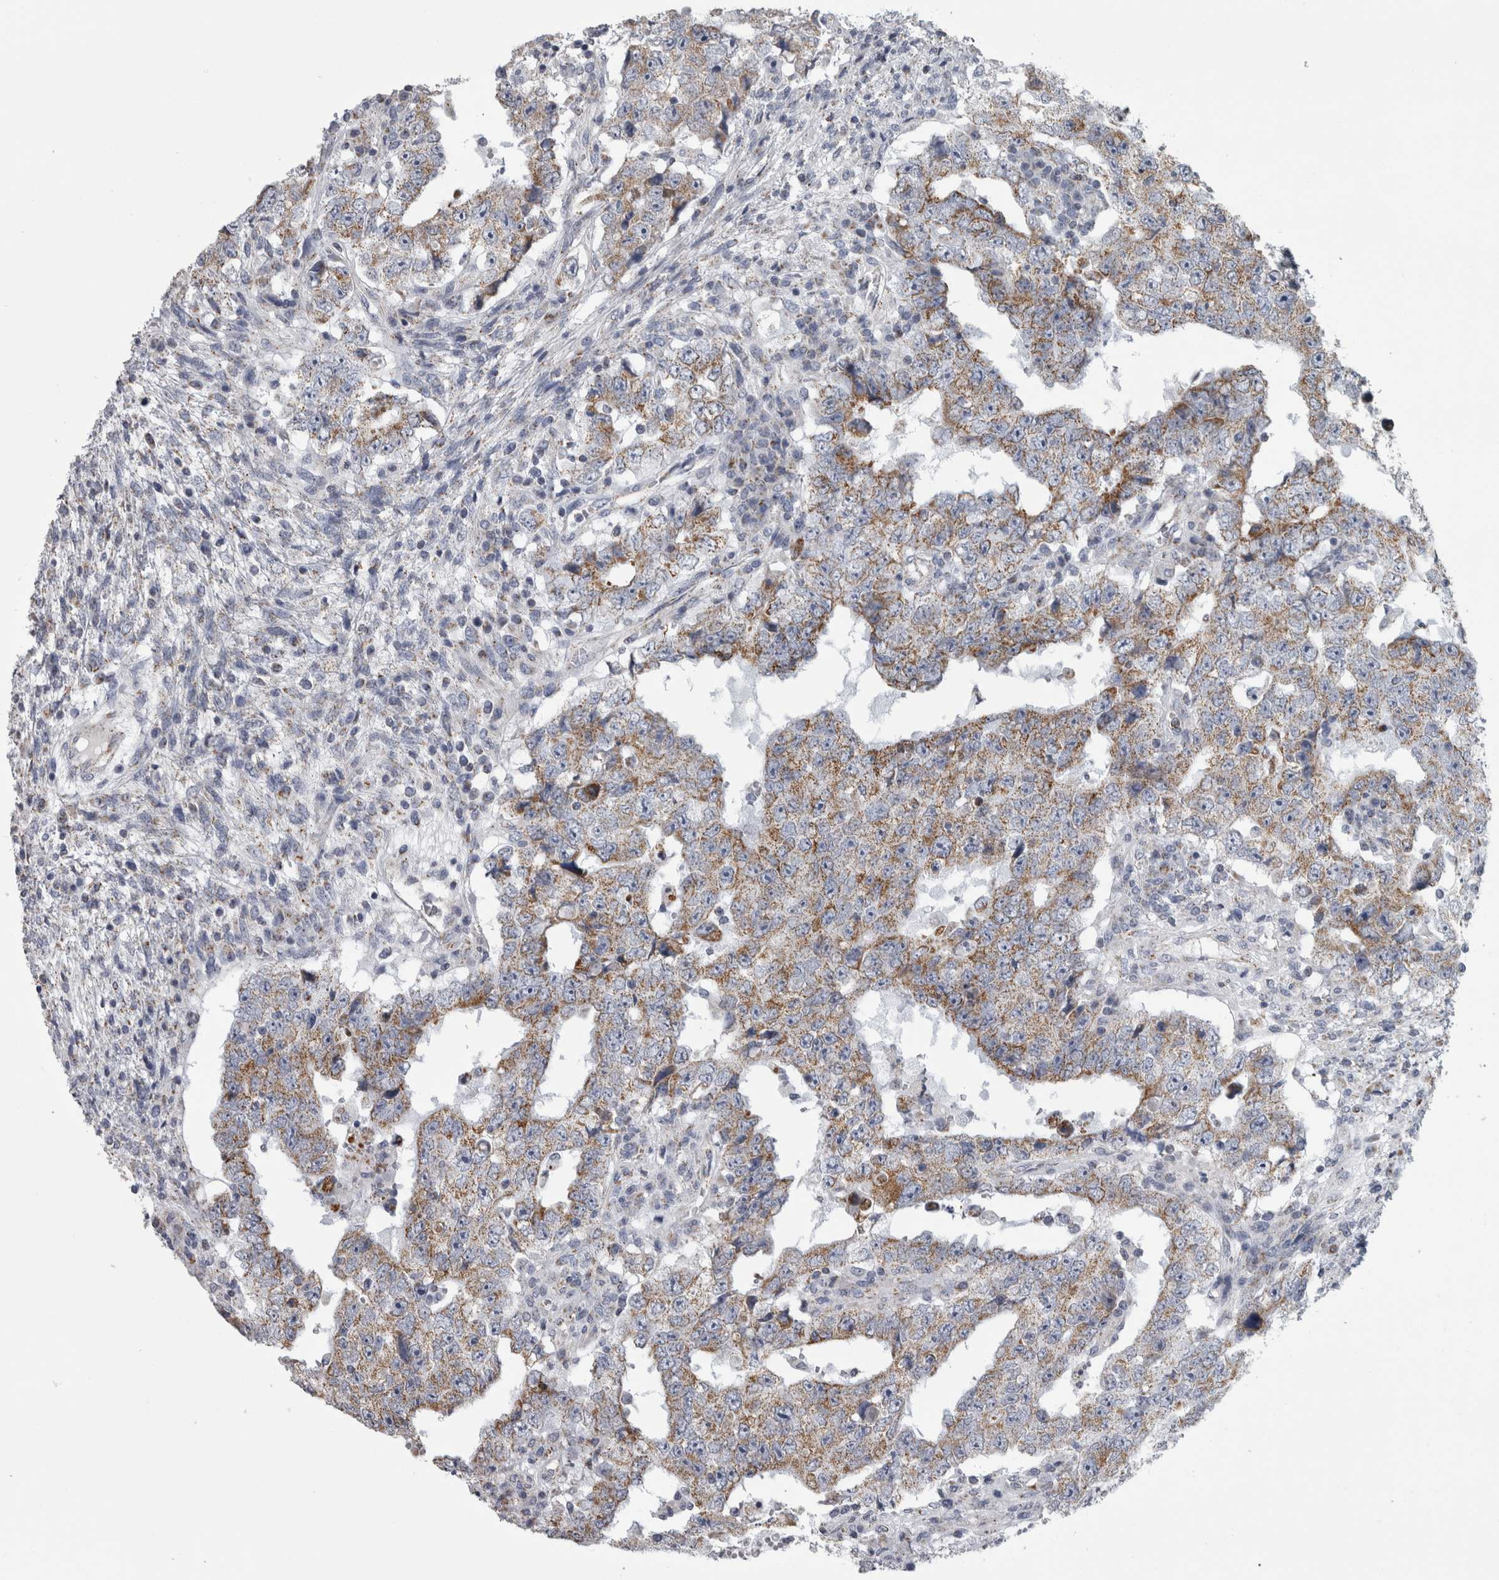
{"staining": {"intensity": "moderate", "quantity": ">75%", "location": "cytoplasmic/membranous"}, "tissue": "testis cancer", "cell_type": "Tumor cells", "image_type": "cancer", "snomed": [{"axis": "morphology", "description": "Carcinoma, Embryonal, NOS"}, {"axis": "topography", "description": "Testis"}], "caption": "Tumor cells demonstrate moderate cytoplasmic/membranous expression in about >75% of cells in testis cancer. (IHC, brightfield microscopy, high magnification).", "gene": "DBT", "patient": {"sex": "male", "age": 26}}